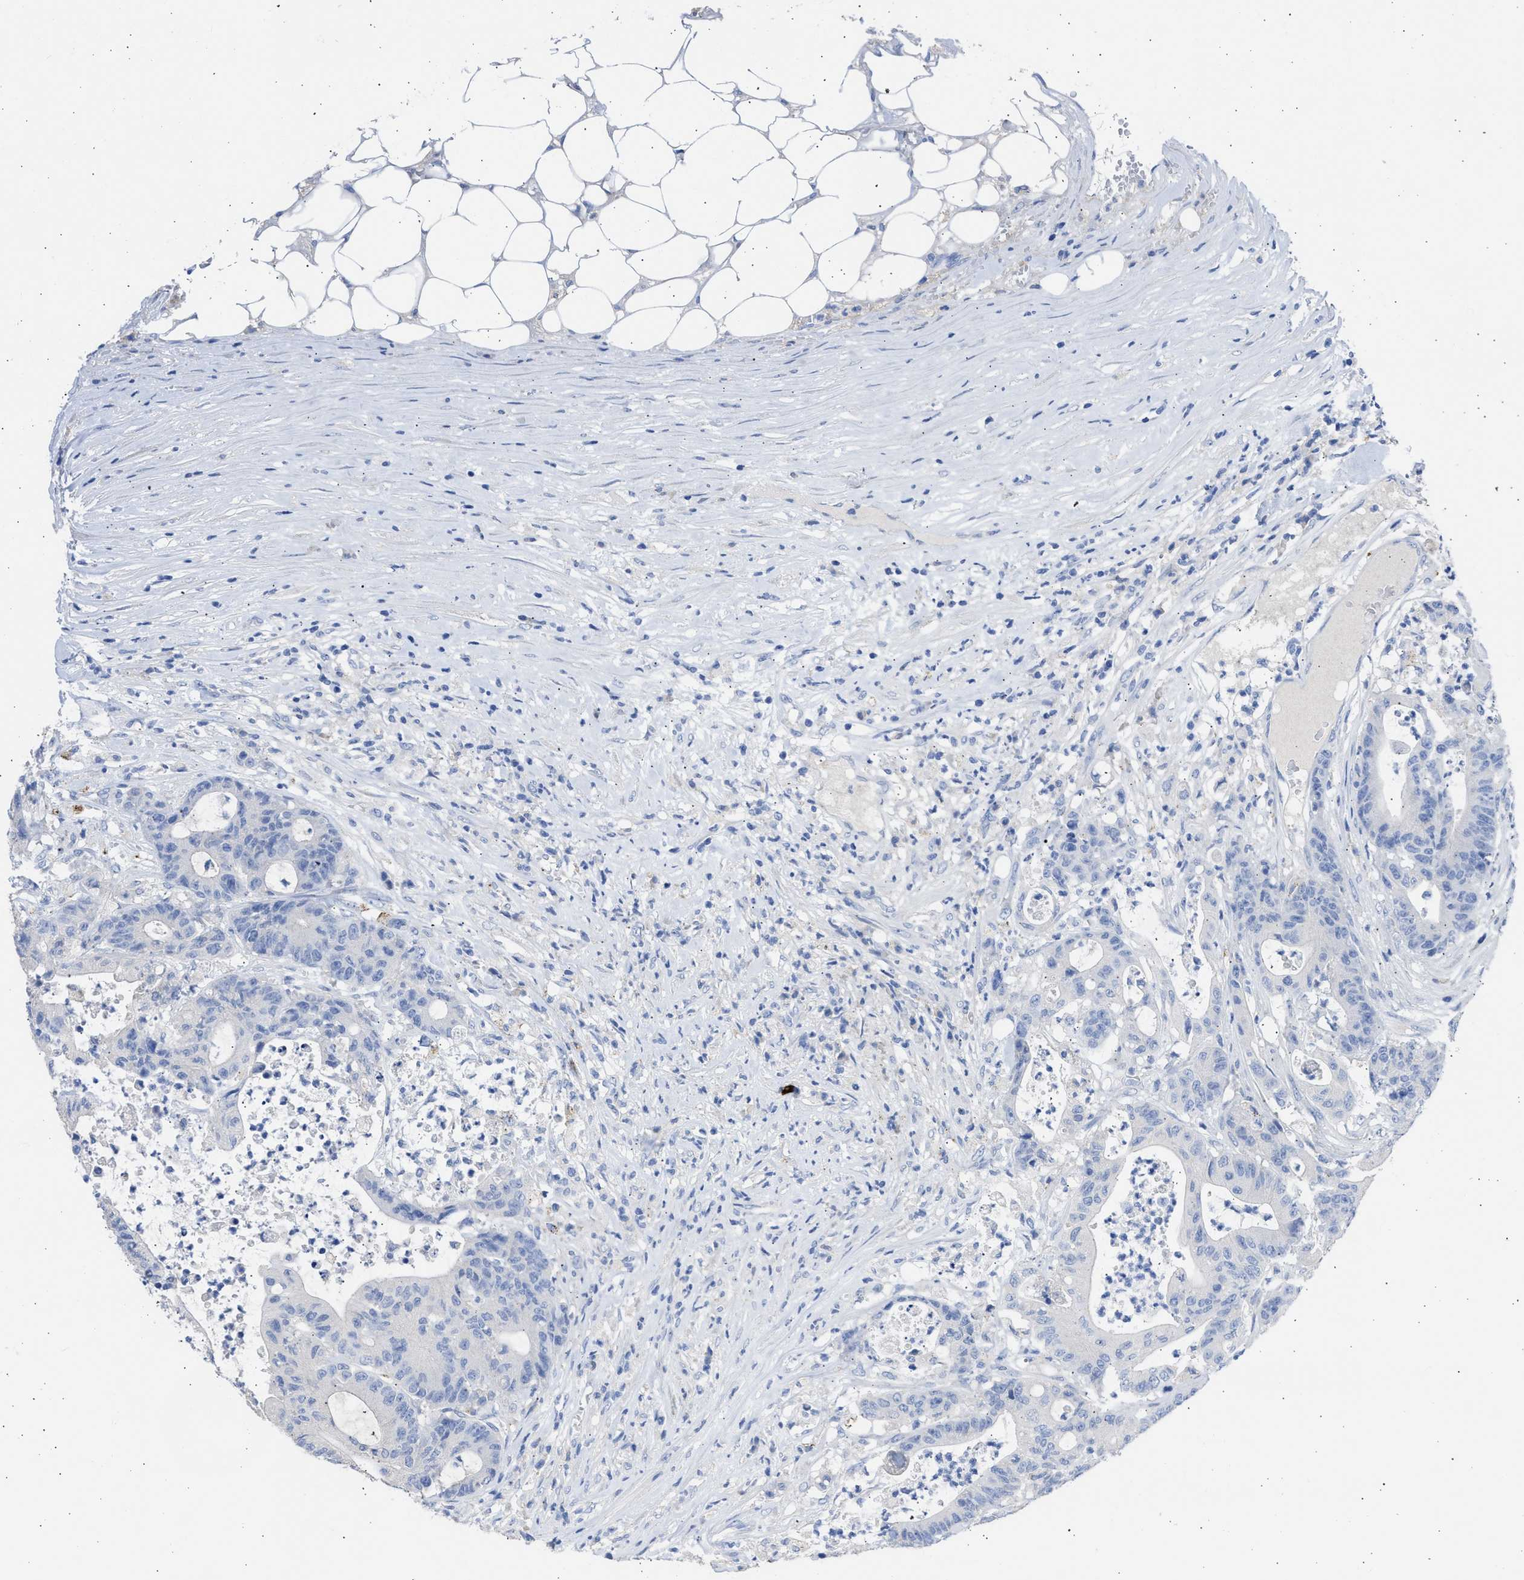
{"staining": {"intensity": "negative", "quantity": "none", "location": "none"}, "tissue": "colorectal cancer", "cell_type": "Tumor cells", "image_type": "cancer", "snomed": [{"axis": "morphology", "description": "Adenocarcinoma, NOS"}, {"axis": "topography", "description": "Colon"}], "caption": "A high-resolution image shows immunohistochemistry staining of adenocarcinoma (colorectal), which reveals no significant expression in tumor cells.", "gene": "RSPH1", "patient": {"sex": "female", "age": 84}}